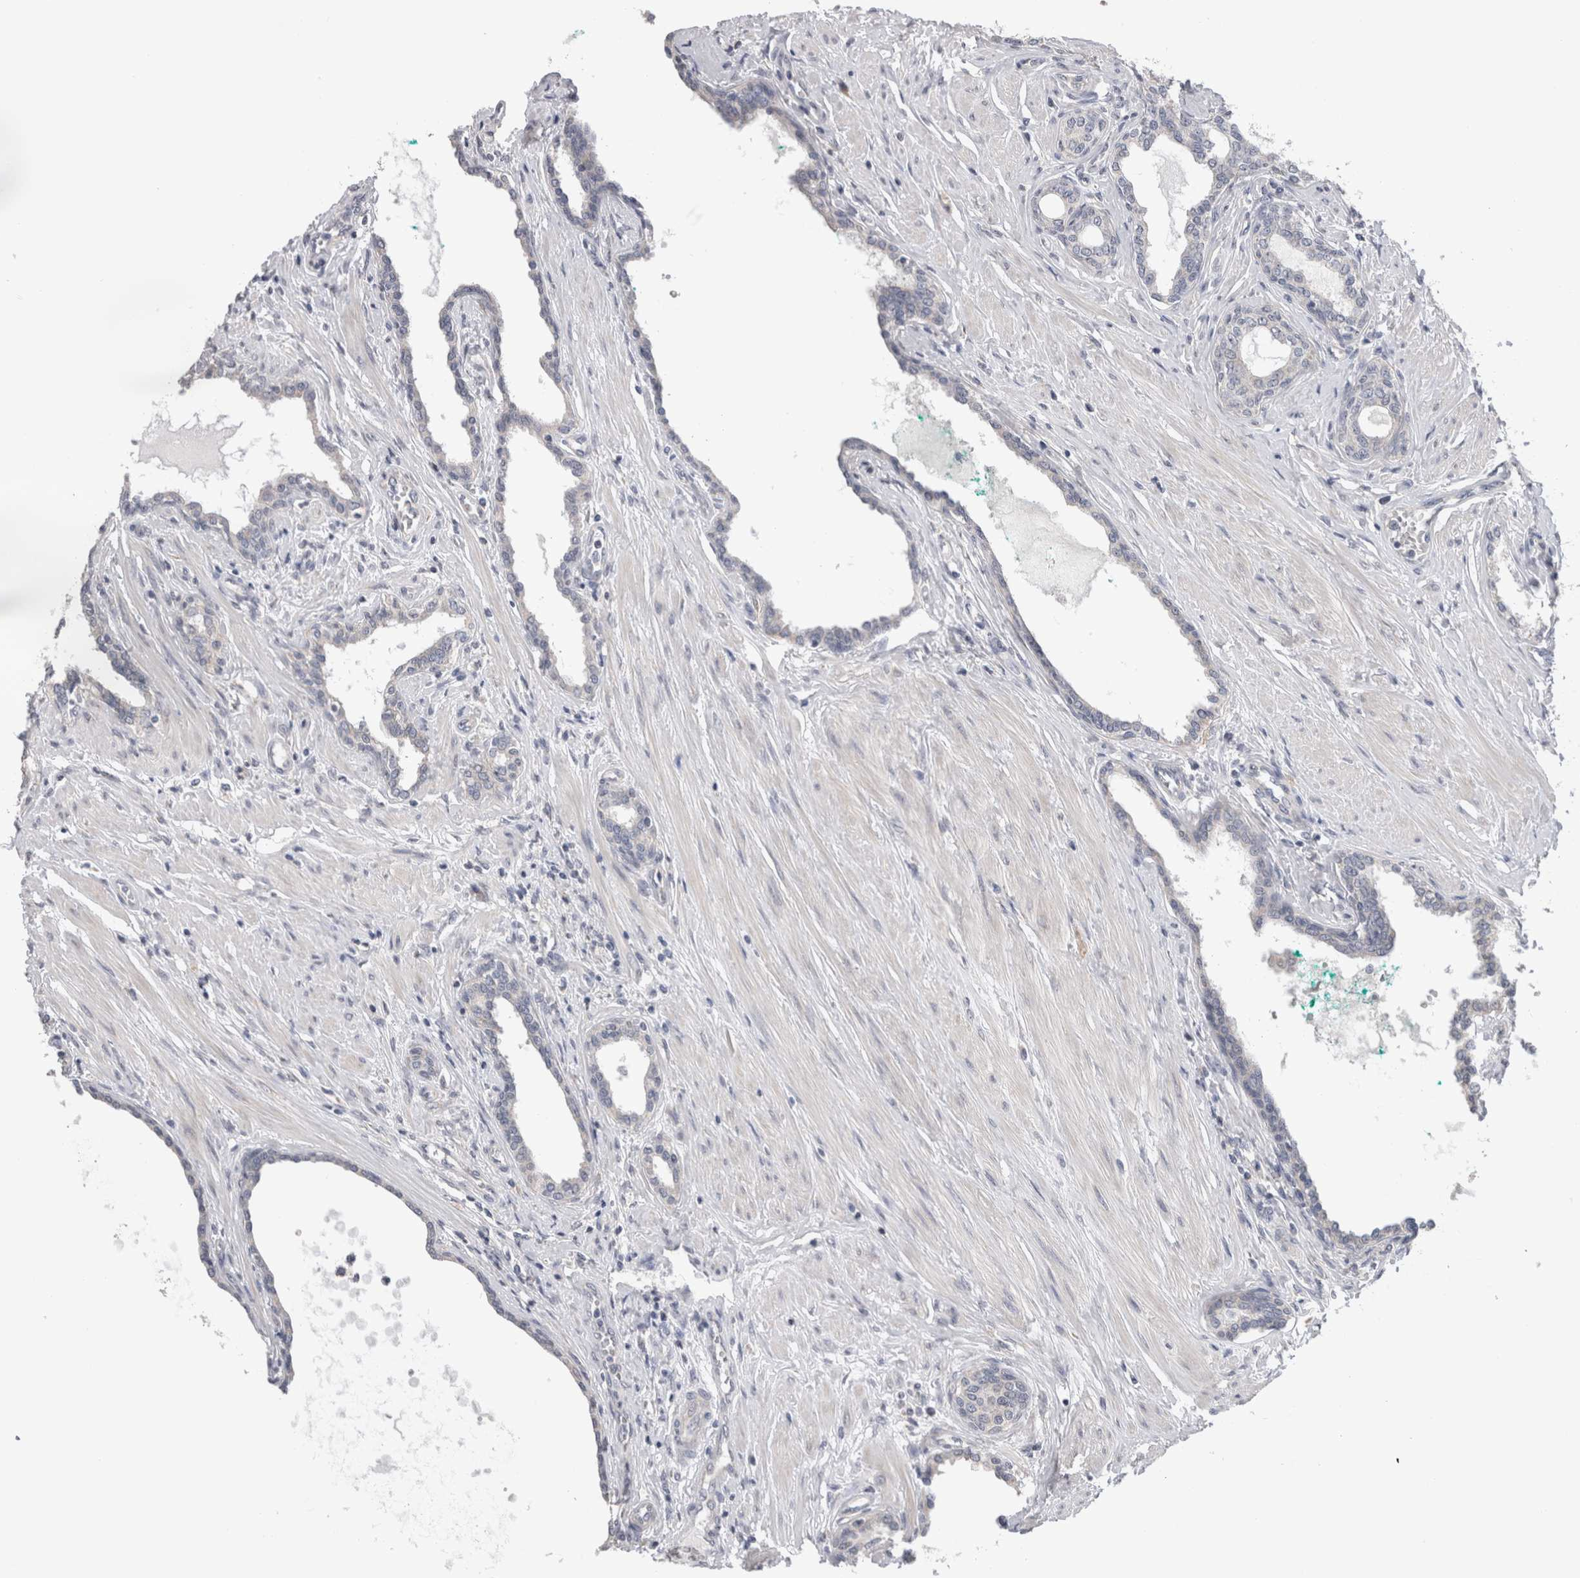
{"staining": {"intensity": "negative", "quantity": "none", "location": "none"}, "tissue": "prostate cancer", "cell_type": "Tumor cells", "image_type": "cancer", "snomed": [{"axis": "morphology", "description": "Adenocarcinoma, High grade"}, {"axis": "topography", "description": "Prostate"}], "caption": "Immunohistochemistry (IHC) photomicrograph of human prostate high-grade adenocarcinoma stained for a protein (brown), which reveals no positivity in tumor cells.", "gene": "ARHGAP29", "patient": {"sex": "male", "age": 52}}